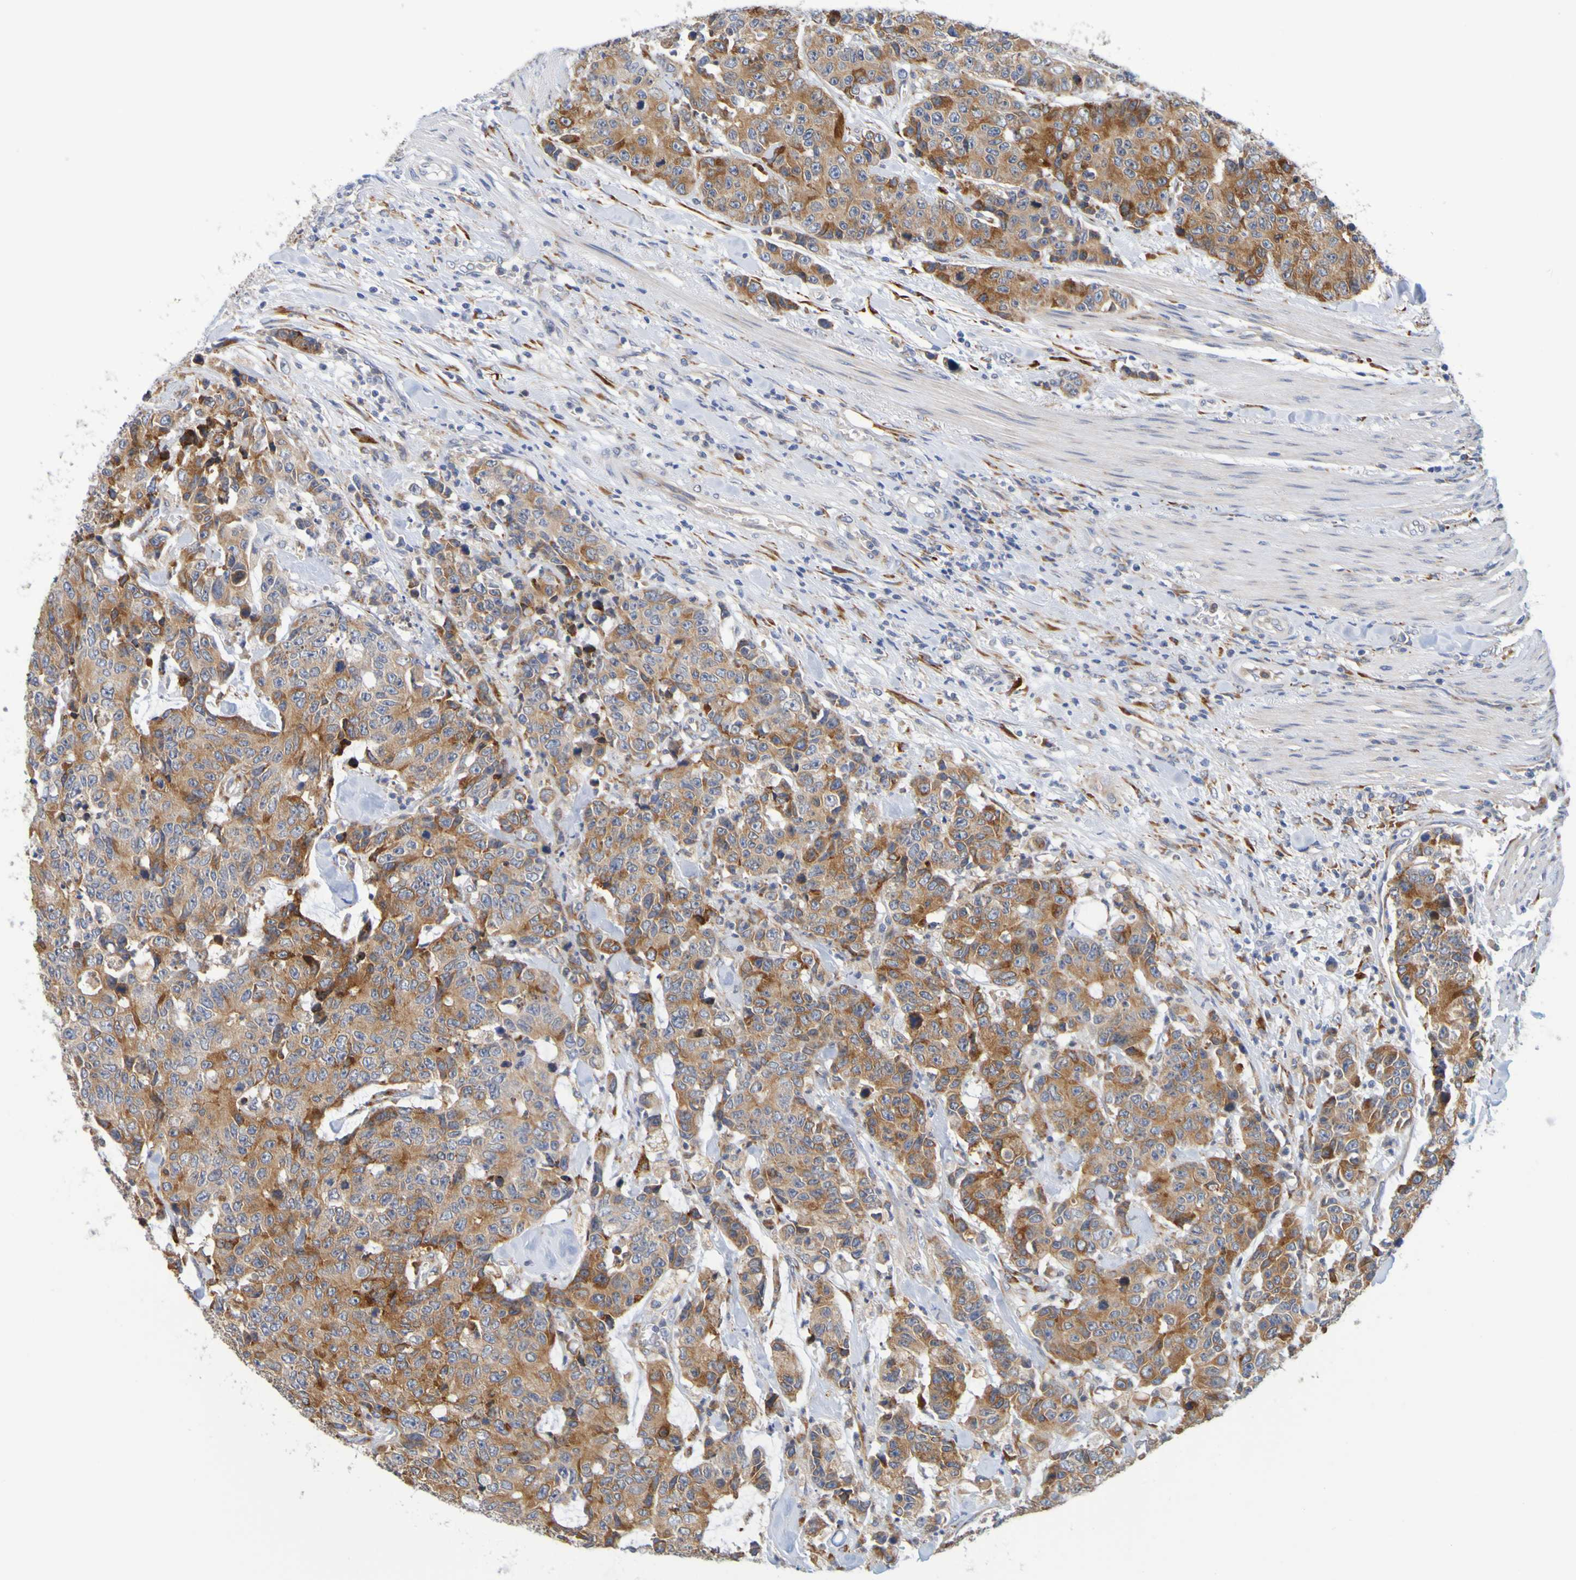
{"staining": {"intensity": "strong", "quantity": "25%-75%", "location": "cytoplasmic/membranous"}, "tissue": "colorectal cancer", "cell_type": "Tumor cells", "image_type": "cancer", "snomed": [{"axis": "morphology", "description": "Adenocarcinoma, NOS"}, {"axis": "topography", "description": "Colon"}], "caption": "Approximately 25%-75% of tumor cells in human adenocarcinoma (colorectal) reveal strong cytoplasmic/membranous protein positivity as visualized by brown immunohistochemical staining.", "gene": "SIL1", "patient": {"sex": "female", "age": 86}}